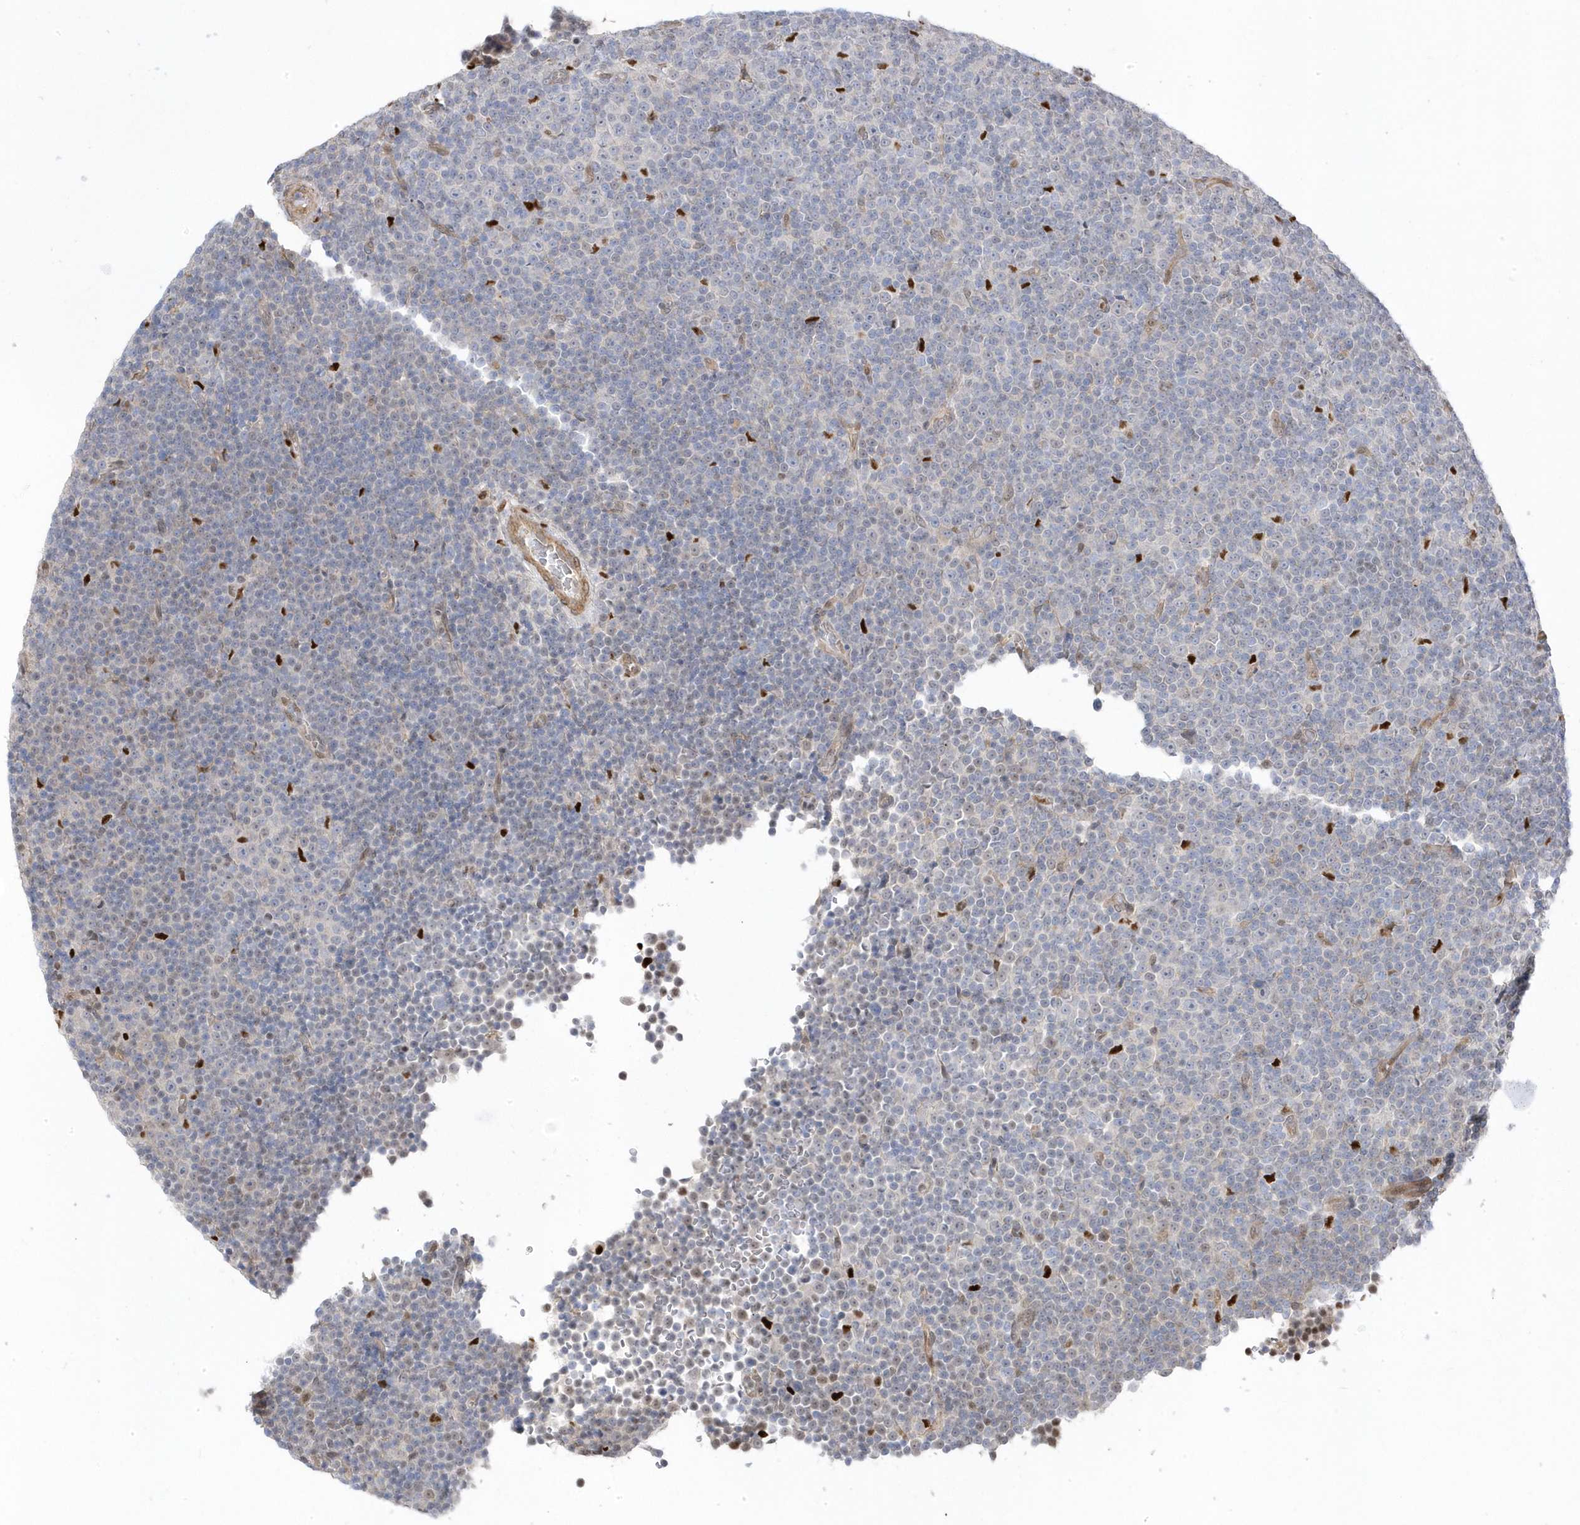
{"staining": {"intensity": "negative", "quantity": "none", "location": "none"}, "tissue": "lymphoma", "cell_type": "Tumor cells", "image_type": "cancer", "snomed": [{"axis": "morphology", "description": "Malignant lymphoma, non-Hodgkin's type, Low grade"}, {"axis": "topography", "description": "Lymph node"}], "caption": "Lymphoma stained for a protein using IHC reveals no expression tumor cells.", "gene": "GTPBP6", "patient": {"sex": "female", "age": 67}}